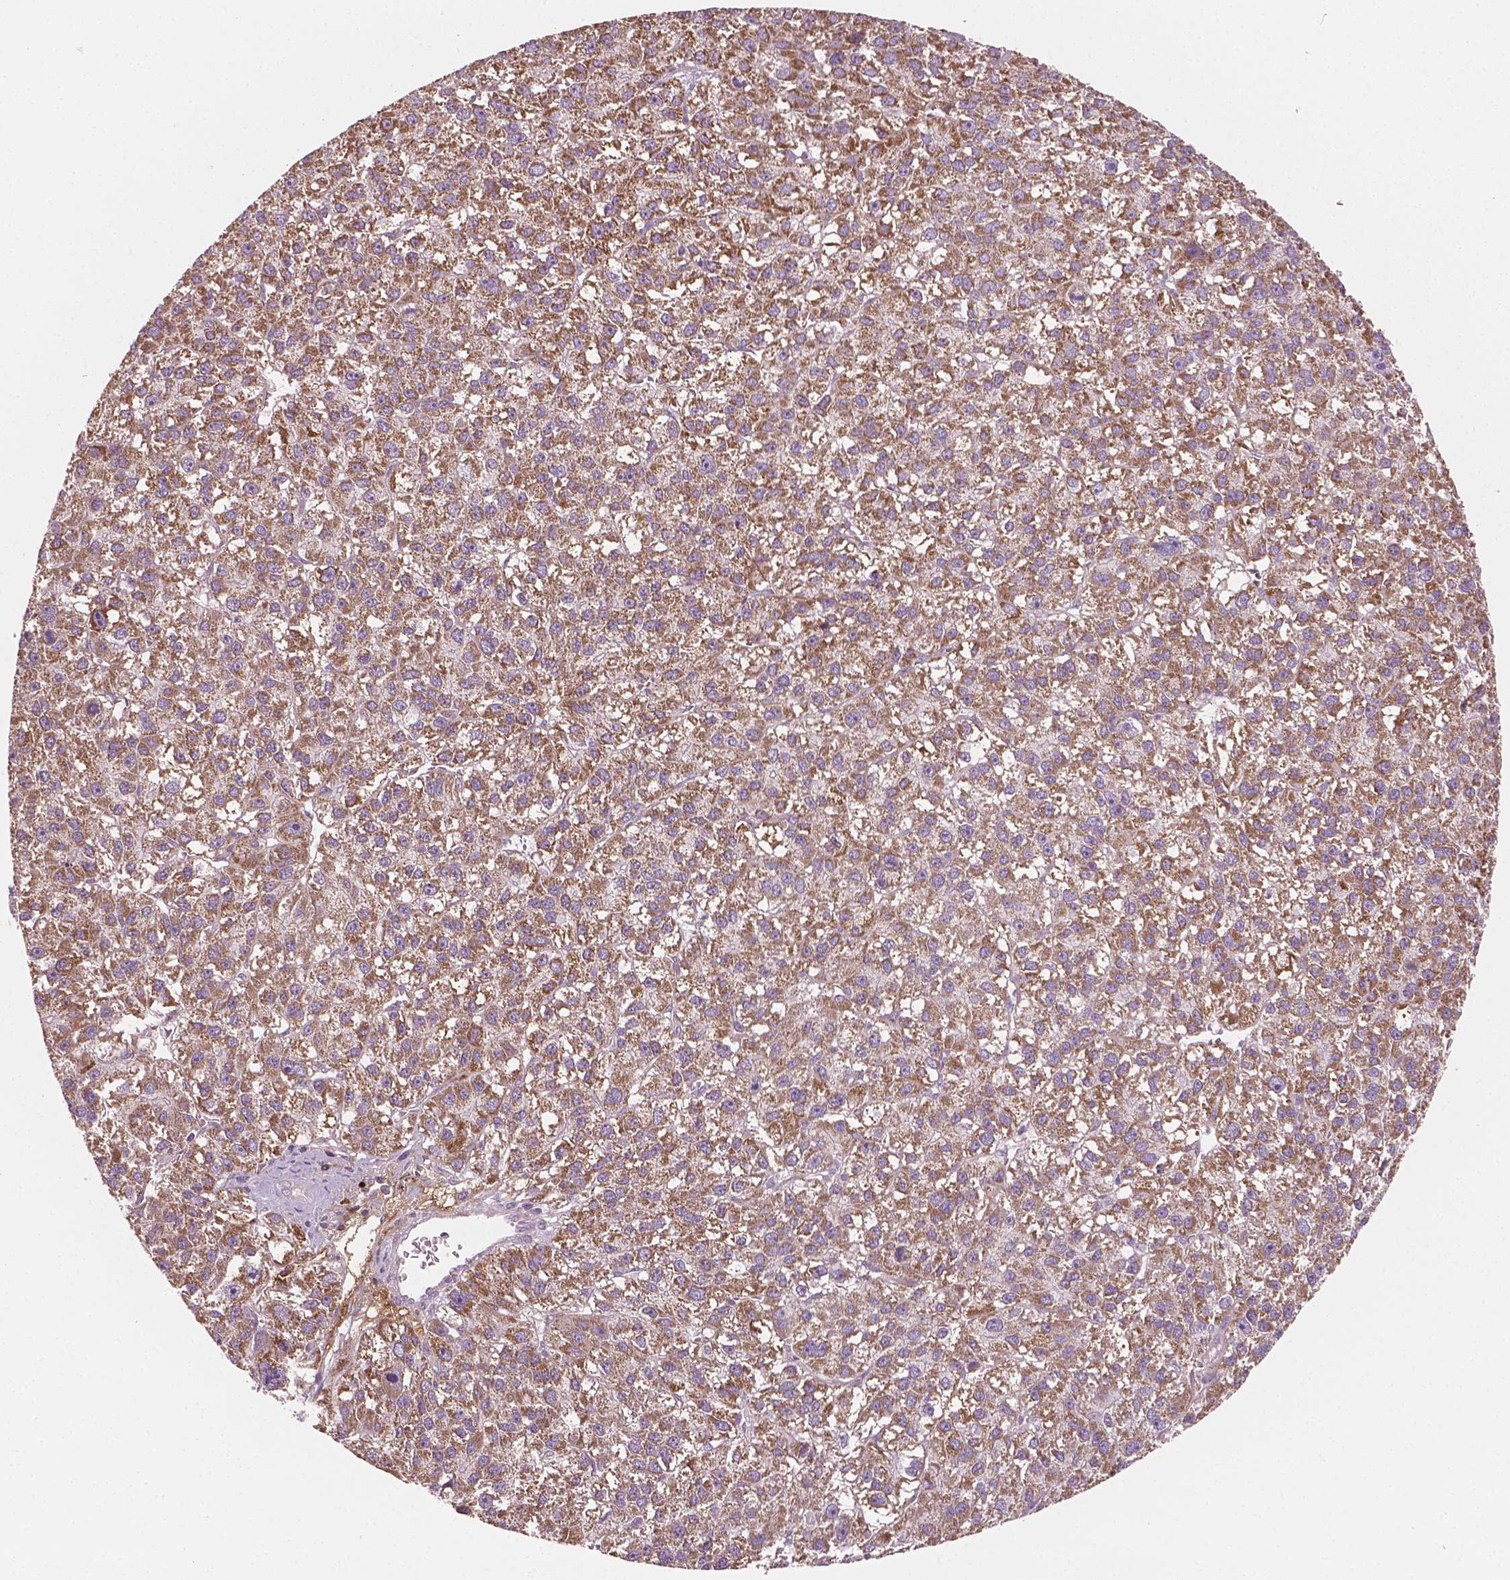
{"staining": {"intensity": "moderate", "quantity": ">75%", "location": "cytoplasmic/membranous"}, "tissue": "liver cancer", "cell_type": "Tumor cells", "image_type": "cancer", "snomed": [{"axis": "morphology", "description": "Carcinoma, Hepatocellular, NOS"}, {"axis": "topography", "description": "Liver"}], "caption": "Liver cancer (hepatocellular carcinoma) stained for a protein (brown) demonstrates moderate cytoplasmic/membranous positive staining in about >75% of tumor cells.", "gene": "PTX3", "patient": {"sex": "female", "age": 70}}